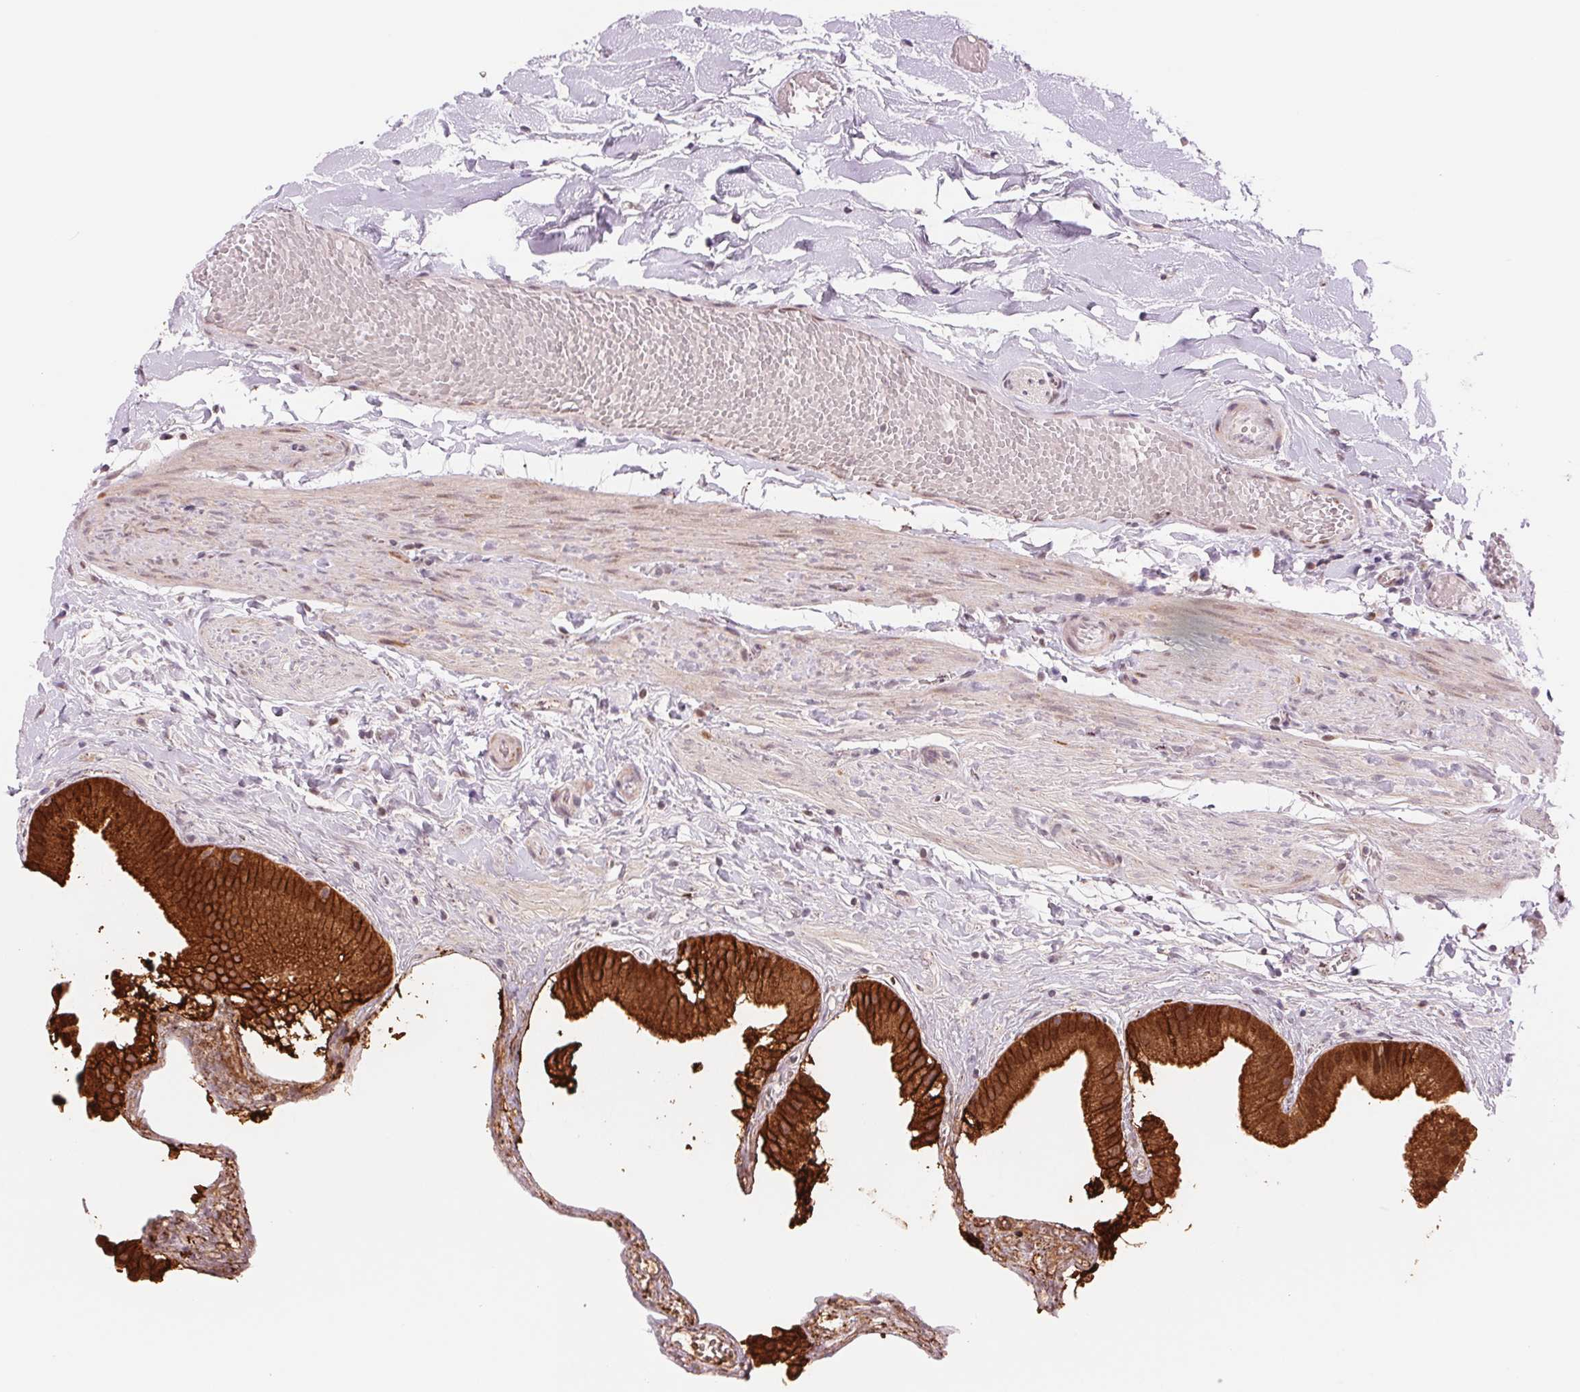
{"staining": {"intensity": "strong", "quantity": ">75%", "location": "cytoplasmic/membranous,nuclear"}, "tissue": "gallbladder", "cell_type": "Glandular cells", "image_type": "normal", "snomed": [{"axis": "morphology", "description": "Normal tissue, NOS"}, {"axis": "topography", "description": "Gallbladder"}], "caption": "The histopathology image demonstrates a brown stain indicating the presence of a protein in the cytoplasmic/membranous,nuclear of glandular cells in gallbladder.", "gene": "ARHGAP32", "patient": {"sex": "female", "age": 63}}